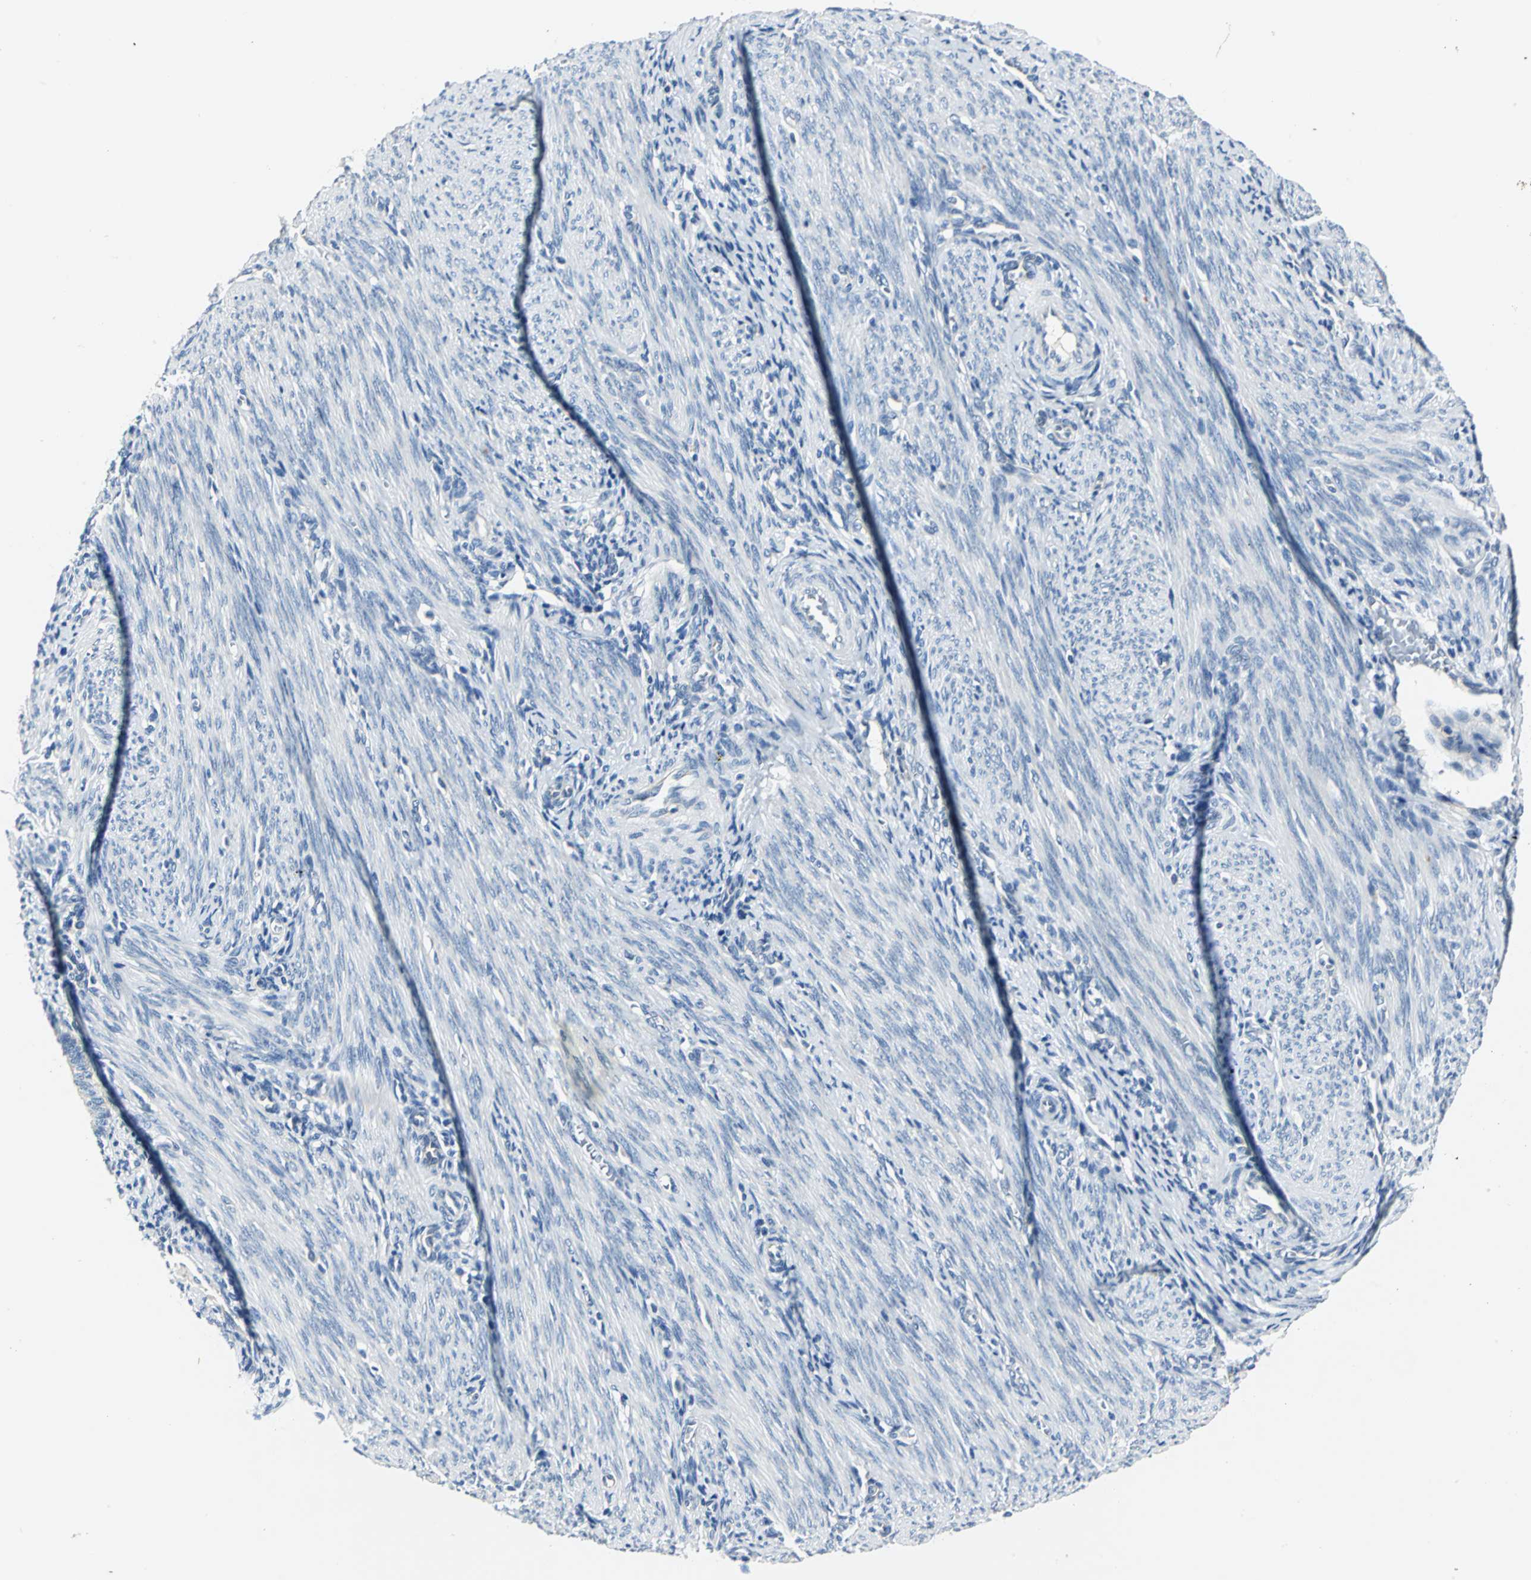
{"staining": {"intensity": "negative", "quantity": "none", "location": "none"}, "tissue": "endometrium", "cell_type": "Cells in endometrial stroma", "image_type": "normal", "snomed": [{"axis": "morphology", "description": "Normal tissue, NOS"}, {"axis": "topography", "description": "Uterus"}, {"axis": "topography", "description": "Endometrium"}], "caption": "Immunohistochemical staining of normal human endometrium exhibits no significant staining in cells in endometrial stroma. (Stains: DAB immunohistochemistry with hematoxylin counter stain, Microscopy: brightfield microscopy at high magnification).", "gene": "RIPOR1", "patient": {"sex": "female", "age": 33}}